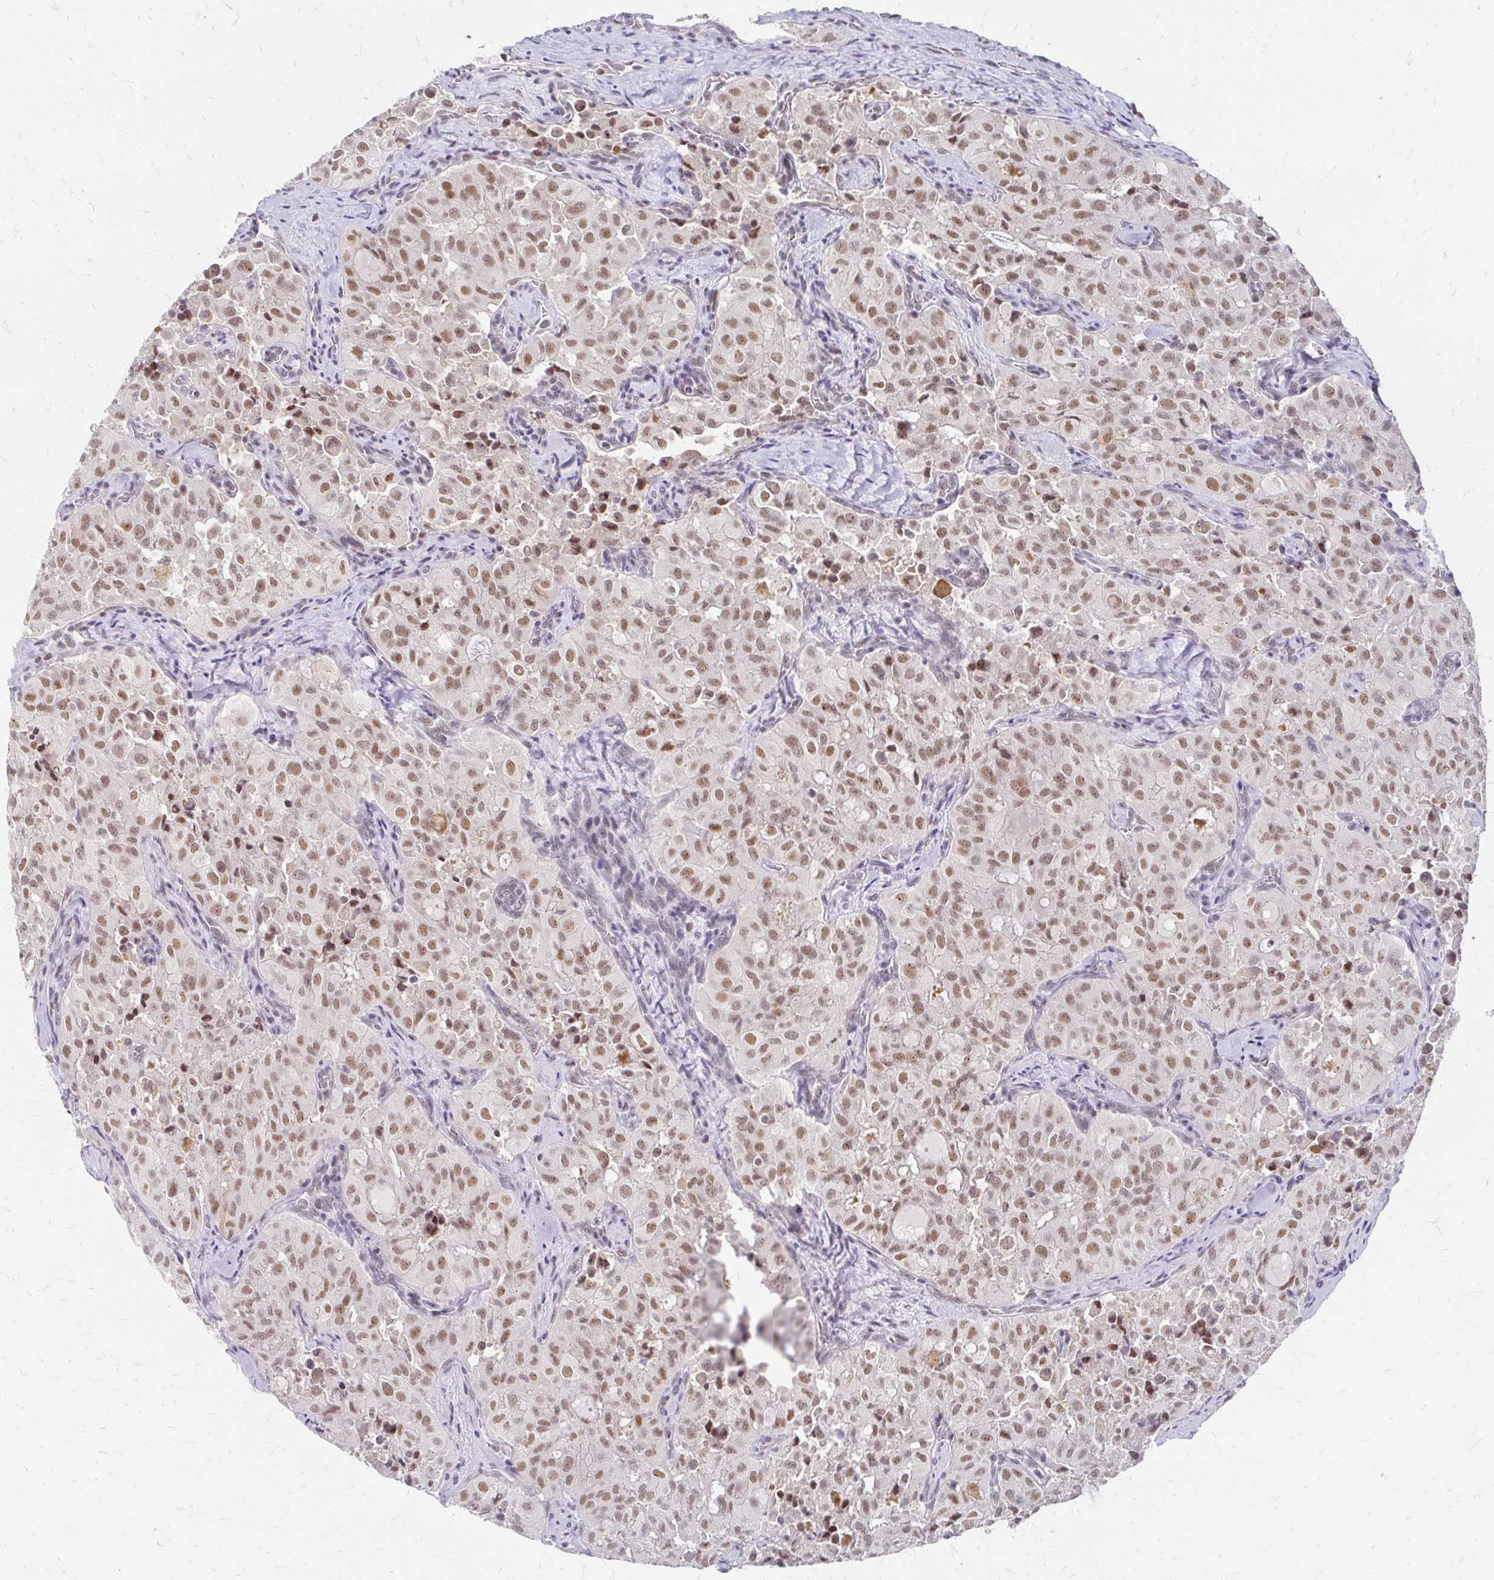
{"staining": {"intensity": "moderate", "quantity": ">75%", "location": "nuclear"}, "tissue": "thyroid cancer", "cell_type": "Tumor cells", "image_type": "cancer", "snomed": [{"axis": "morphology", "description": "Follicular adenoma carcinoma, NOS"}, {"axis": "topography", "description": "Thyroid gland"}], "caption": "Human thyroid cancer stained for a protein (brown) exhibits moderate nuclear positive expression in approximately >75% of tumor cells.", "gene": "GTF2H1", "patient": {"sex": "male", "age": 75}}